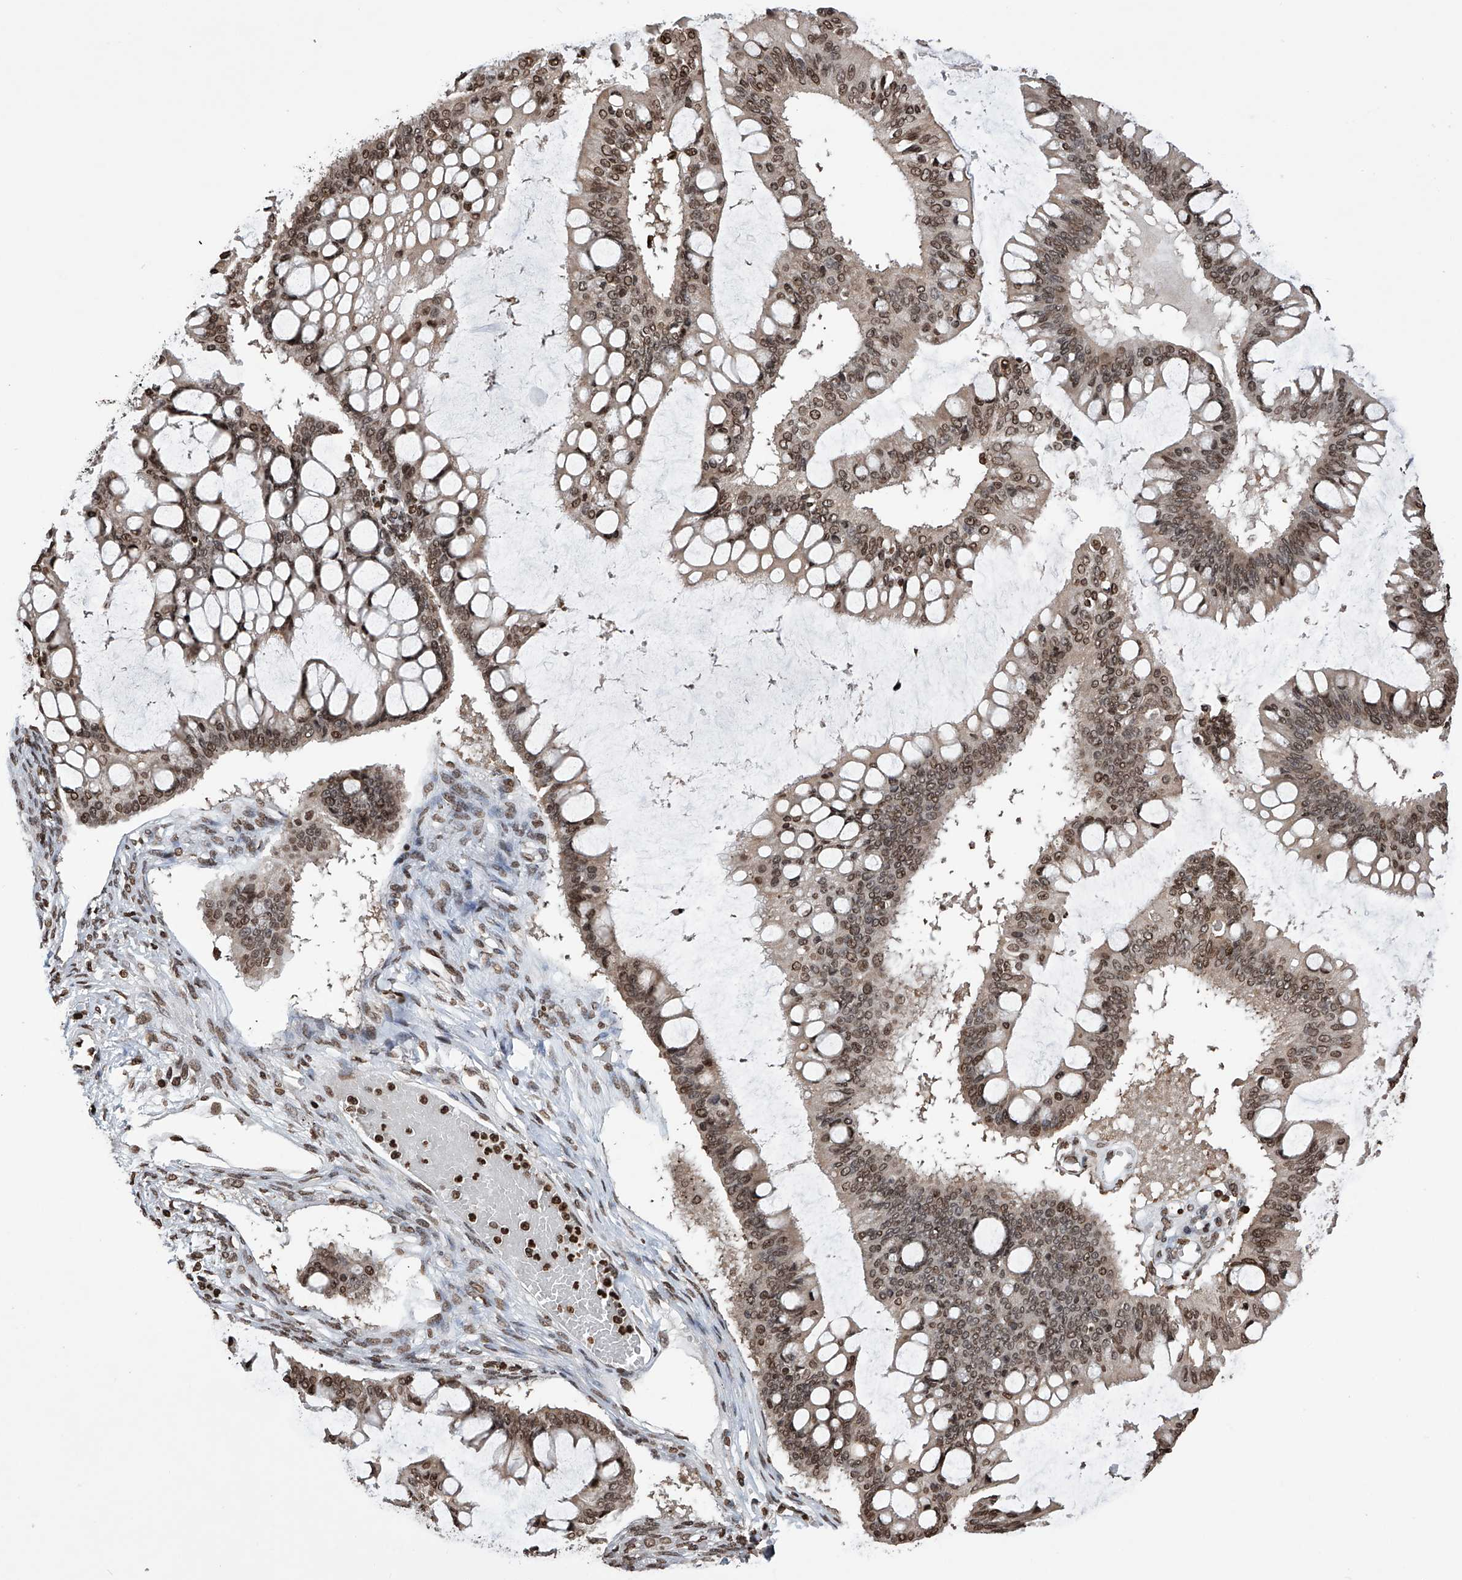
{"staining": {"intensity": "moderate", "quantity": ">75%", "location": "nuclear"}, "tissue": "ovarian cancer", "cell_type": "Tumor cells", "image_type": "cancer", "snomed": [{"axis": "morphology", "description": "Cystadenocarcinoma, mucinous, NOS"}, {"axis": "topography", "description": "Ovary"}], "caption": "Immunohistochemistry (IHC) of human ovarian cancer (mucinous cystadenocarcinoma) exhibits medium levels of moderate nuclear staining in approximately >75% of tumor cells.", "gene": "CFAP410", "patient": {"sex": "female", "age": 73}}